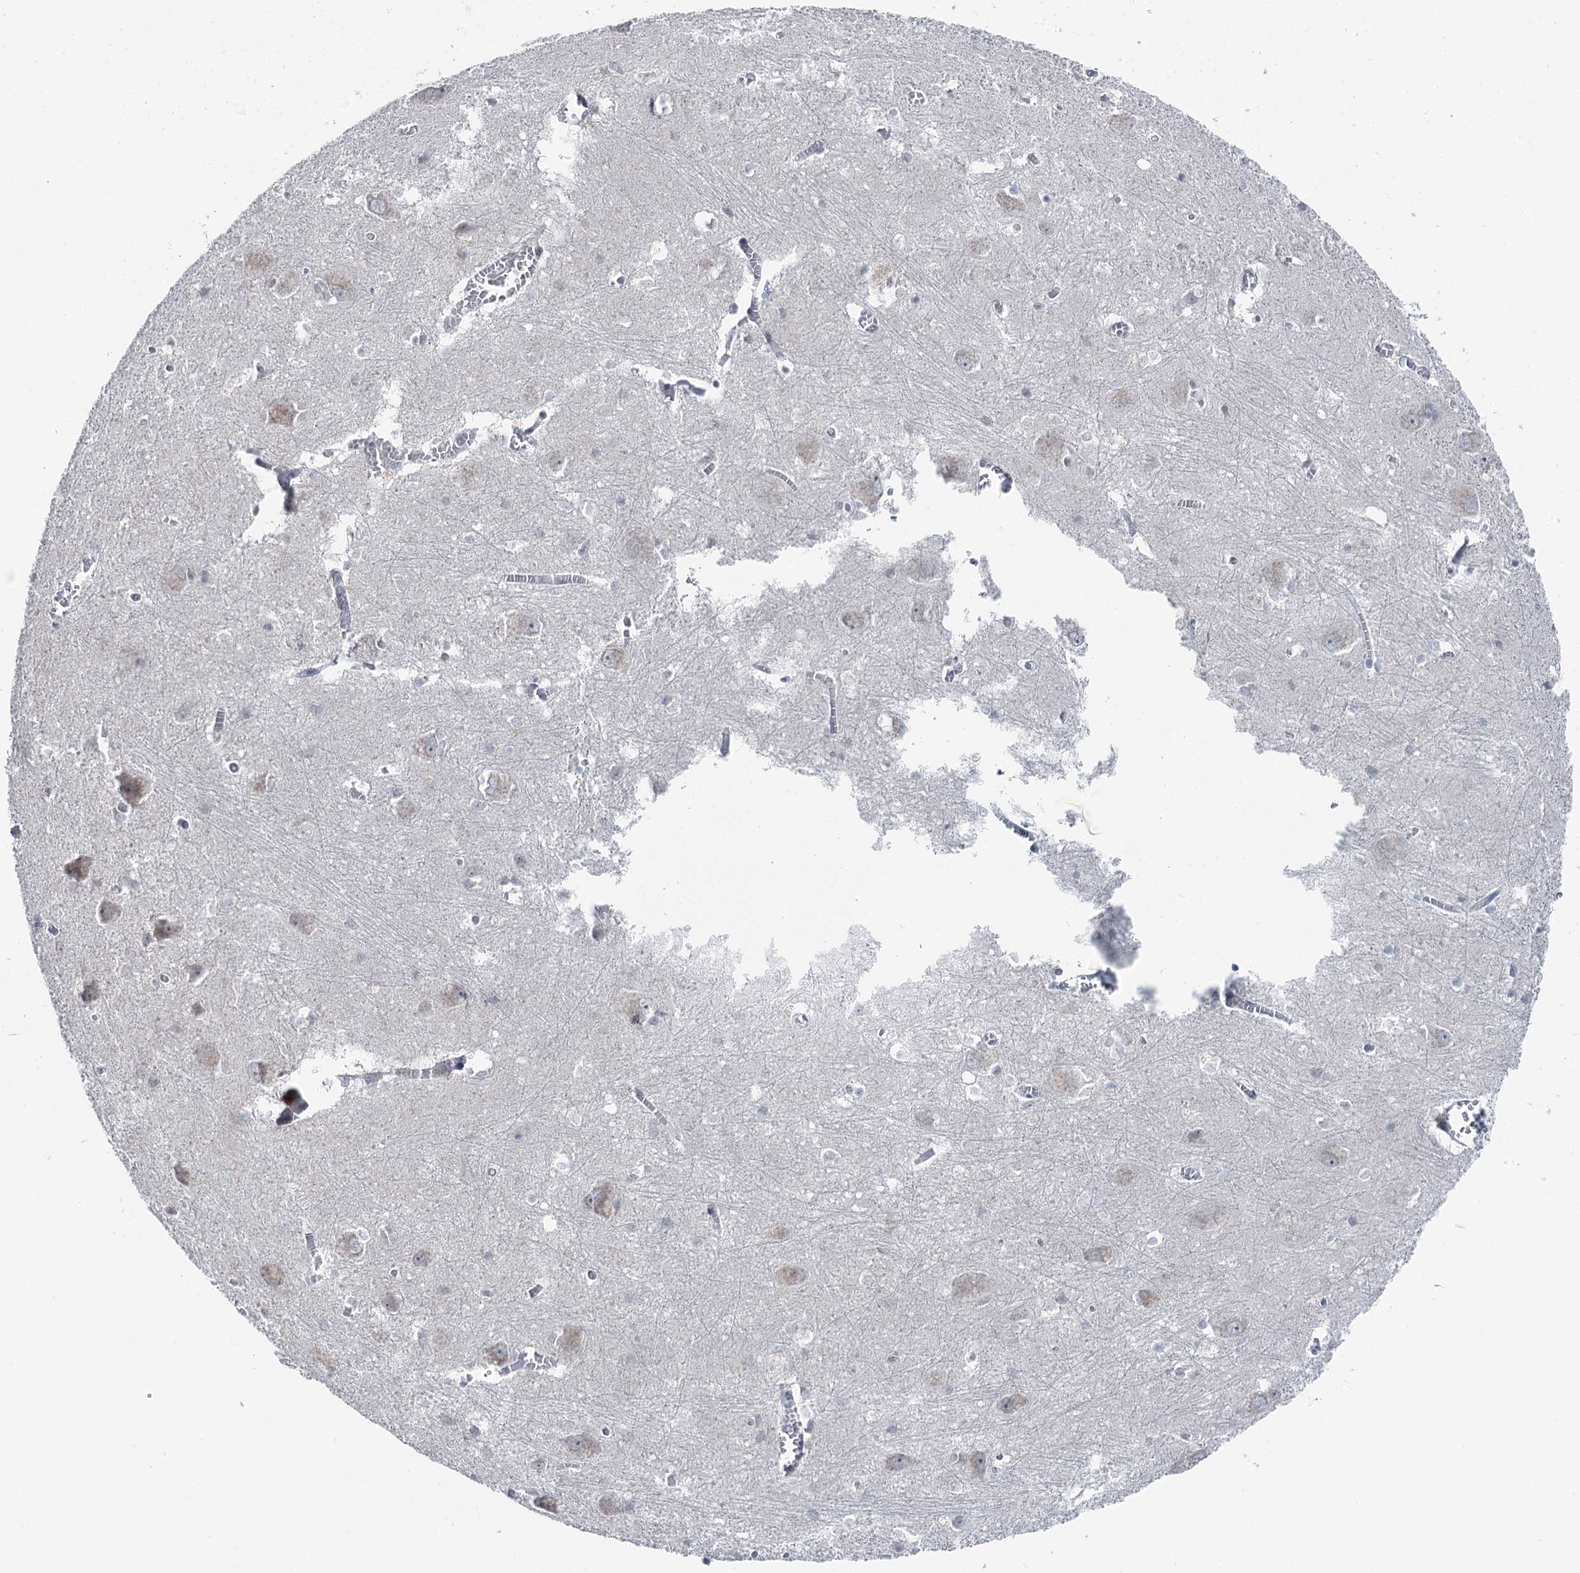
{"staining": {"intensity": "negative", "quantity": "none", "location": "none"}, "tissue": "caudate", "cell_type": "Glial cells", "image_type": "normal", "snomed": [{"axis": "morphology", "description": "Normal tissue, NOS"}, {"axis": "topography", "description": "Lateral ventricle wall"}], "caption": "Immunohistochemical staining of benign caudate exhibits no significant expression in glial cells. (DAB (3,3'-diaminobenzidine) immunohistochemistry (IHC) with hematoxylin counter stain).", "gene": "STEEP1", "patient": {"sex": "male", "age": 37}}